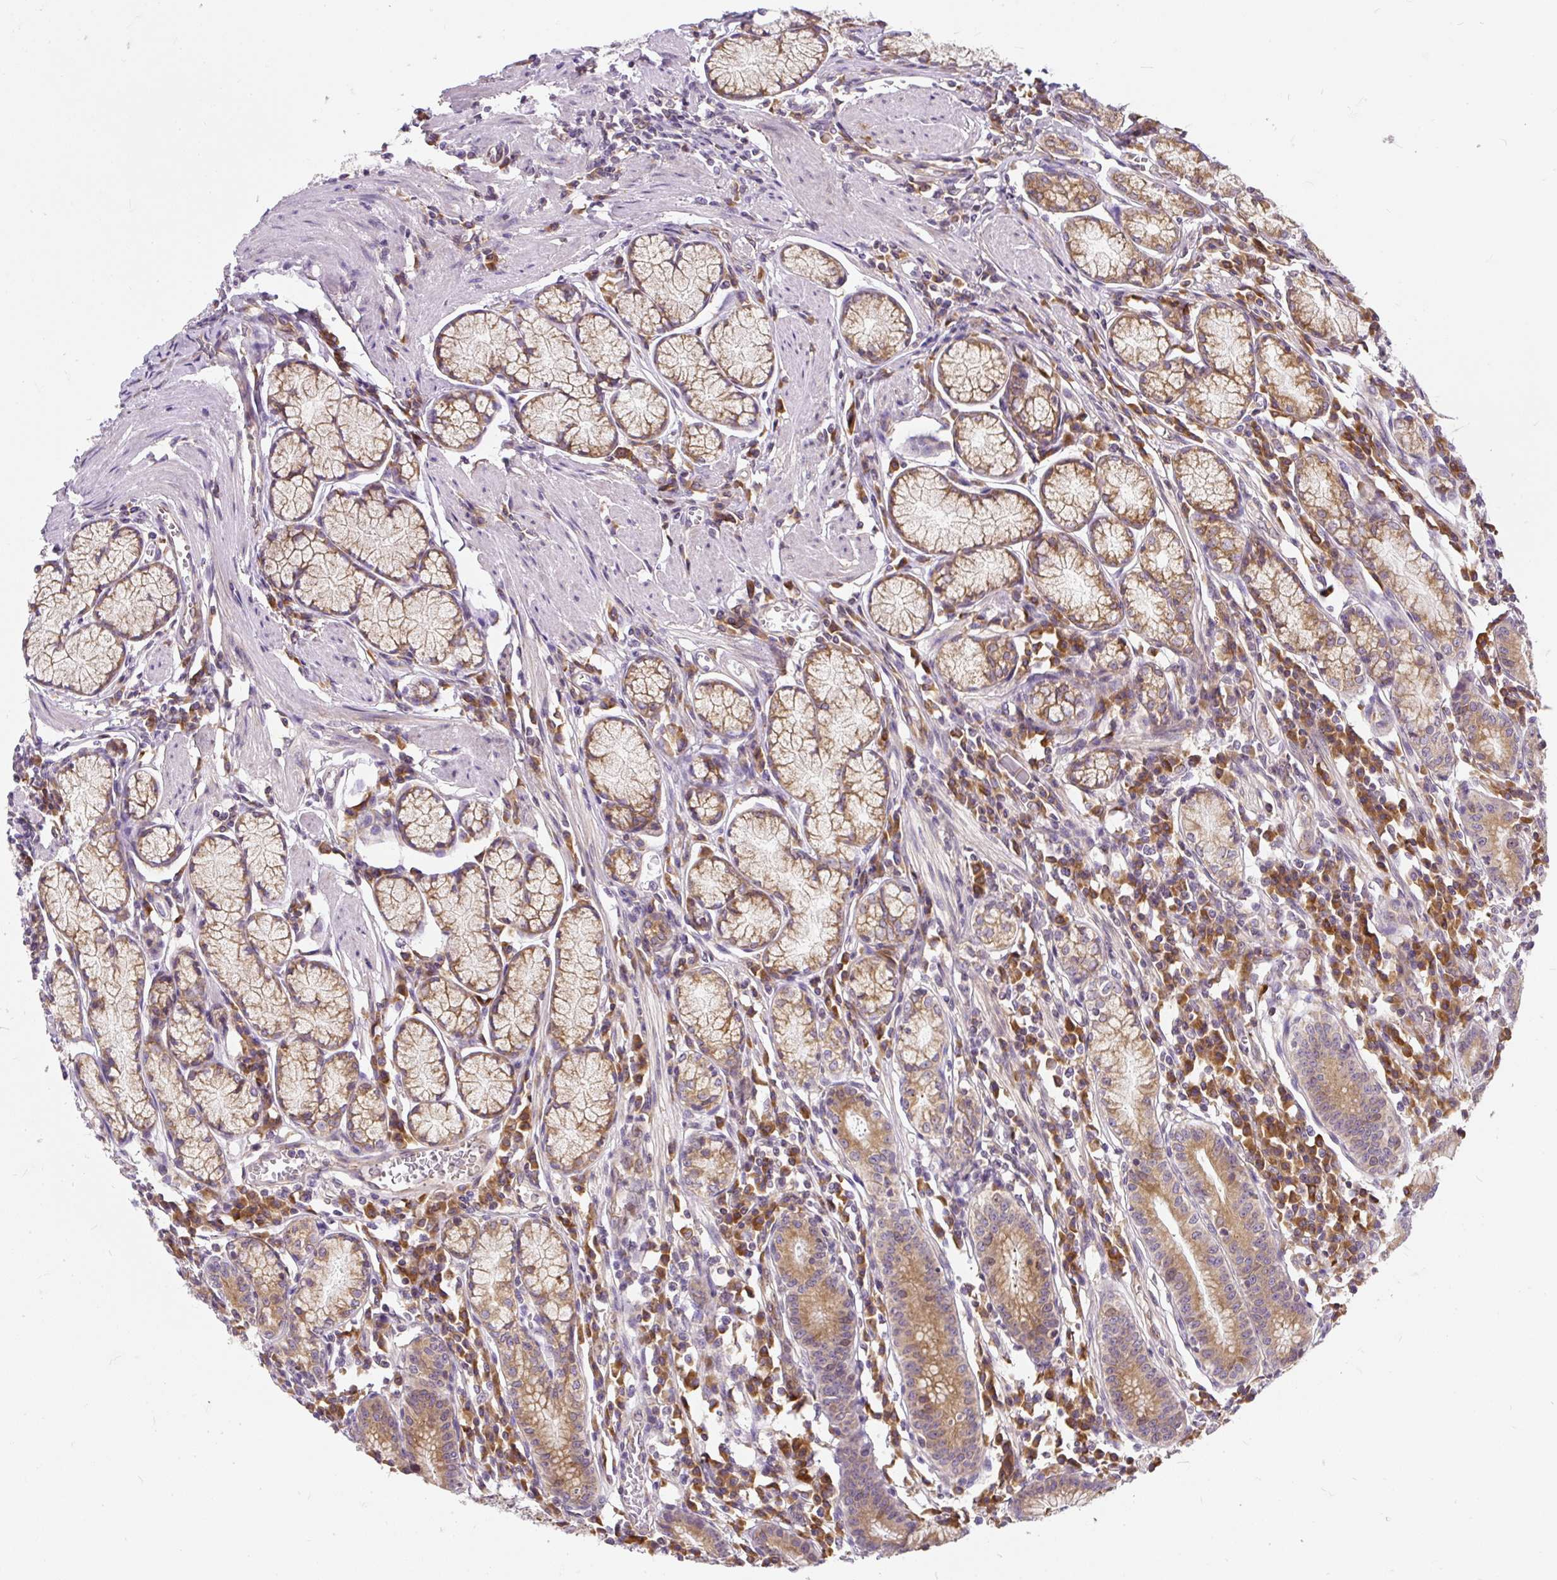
{"staining": {"intensity": "strong", "quantity": ">75%", "location": "cytoplasmic/membranous"}, "tissue": "stomach", "cell_type": "Glandular cells", "image_type": "normal", "snomed": [{"axis": "morphology", "description": "Normal tissue, NOS"}, {"axis": "topography", "description": "Stomach"}], "caption": "About >75% of glandular cells in normal stomach display strong cytoplasmic/membranous protein staining as visualized by brown immunohistochemical staining.", "gene": "CYP20A1", "patient": {"sex": "male", "age": 55}}